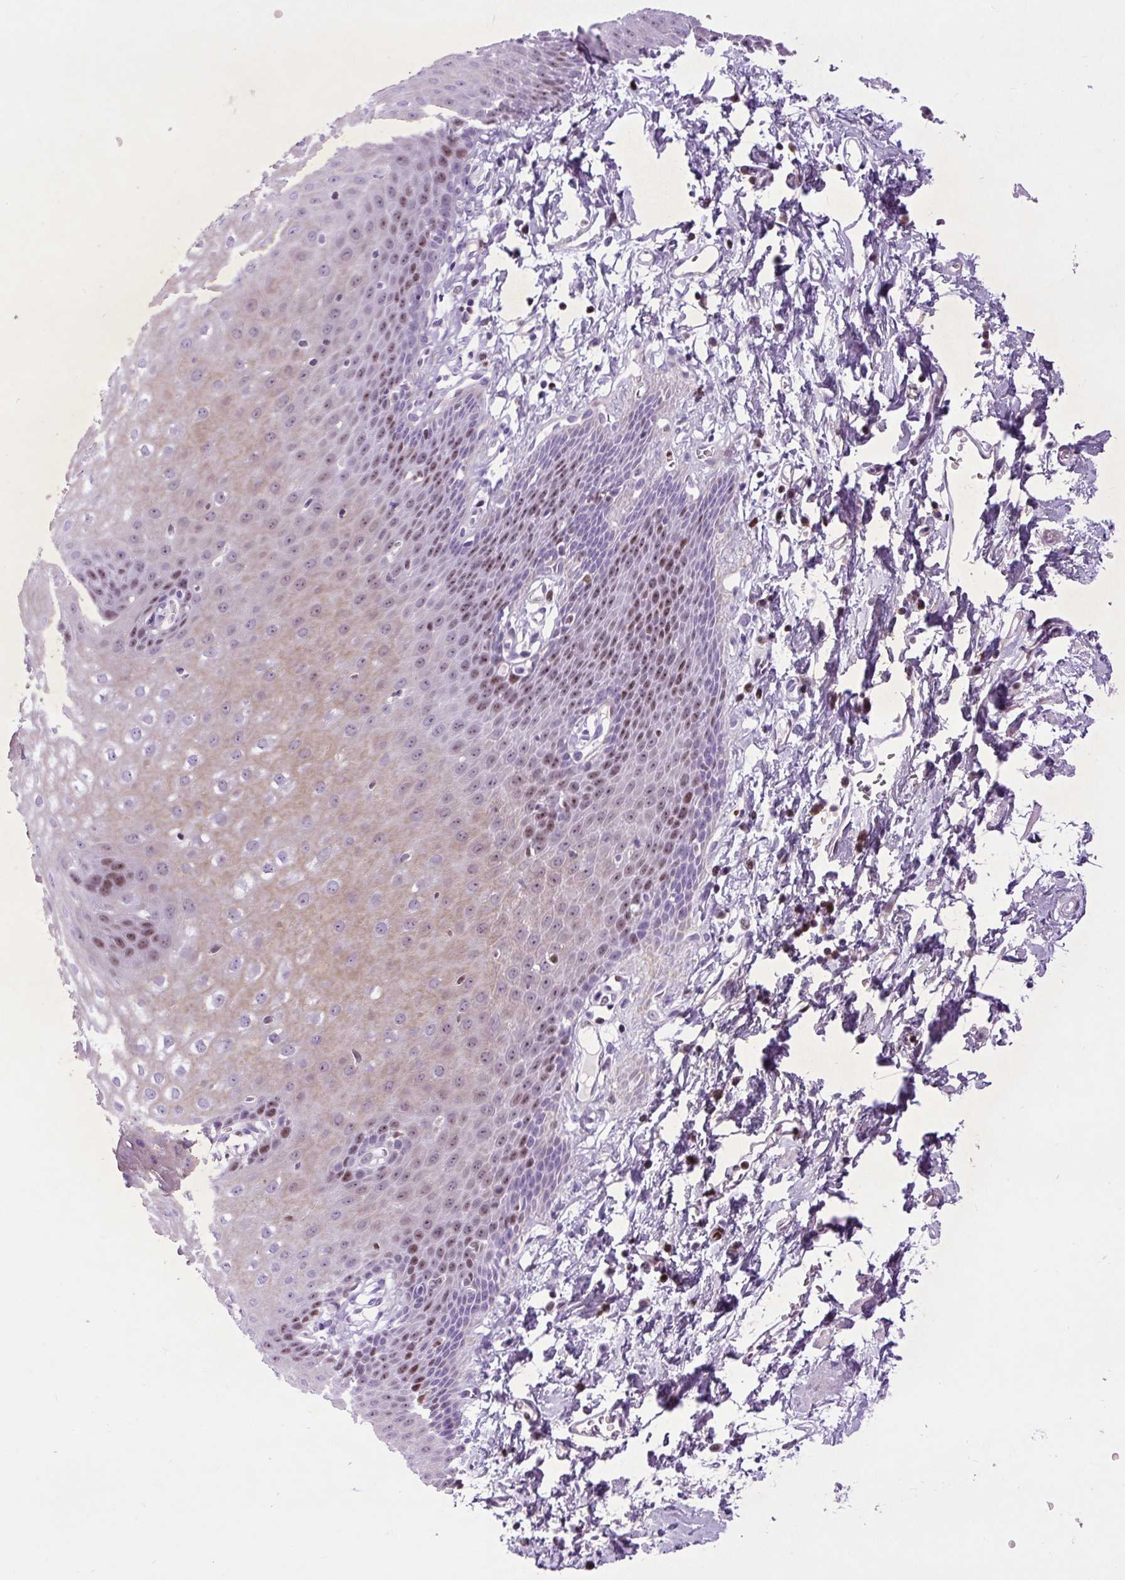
{"staining": {"intensity": "moderate", "quantity": "25%-75%", "location": "nuclear"}, "tissue": "esophagus", "cell_type": "Squamous epithelial cells", "image_type": "normal", "snomed": [{"axis": "morphology", "description": "Normal tissue, NOS"}, {"axis": "topography", "description": "Esophagus"}], "caption": "Immunohistochemical staining of normal esophagus displays 25%-75% levels of moderate nuclear protein positivity in approximately 25%-75% of squamous epithelial cells.", "gene": "SPC24", "patient": {"sex": "male", "age": 70}}